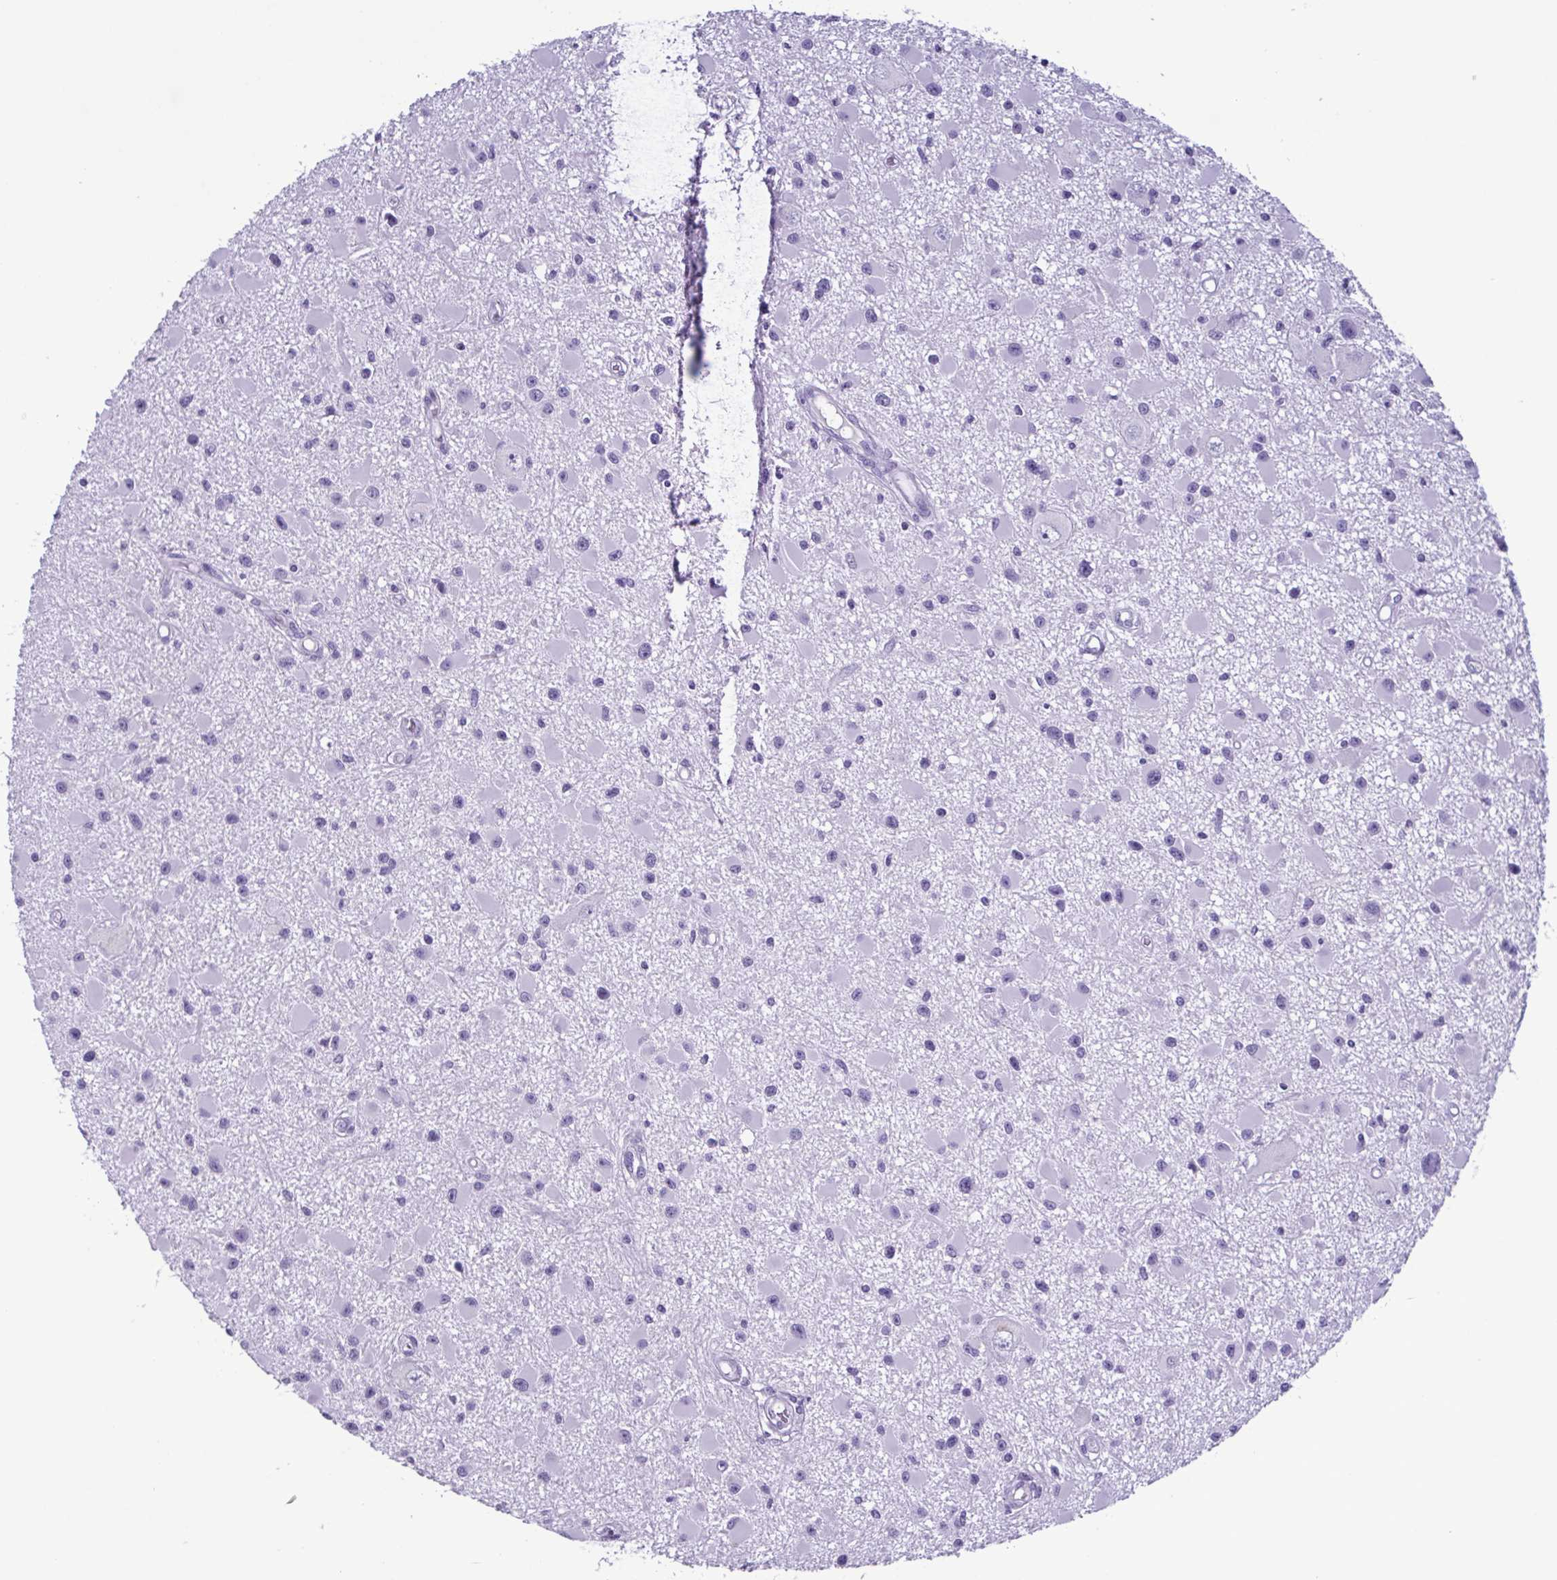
{"staining": {"intensity": "negative", "quantity": "none", "location": "none"}, "tissue": "glioma", "cell_type": "Tumor cells", "image_type": "cancer", "snomed": [{"axis": "morphology", "description": "Glioma, malignant, High grade"}, {"axis": "topography", "description": "Brain"}], "caption": "Immunohistochemical staining of human glioma demonstrates no significant positivity in tumor cells.", "gene": "INAFM1", "patient": {"sex": "male", "age": 54}}